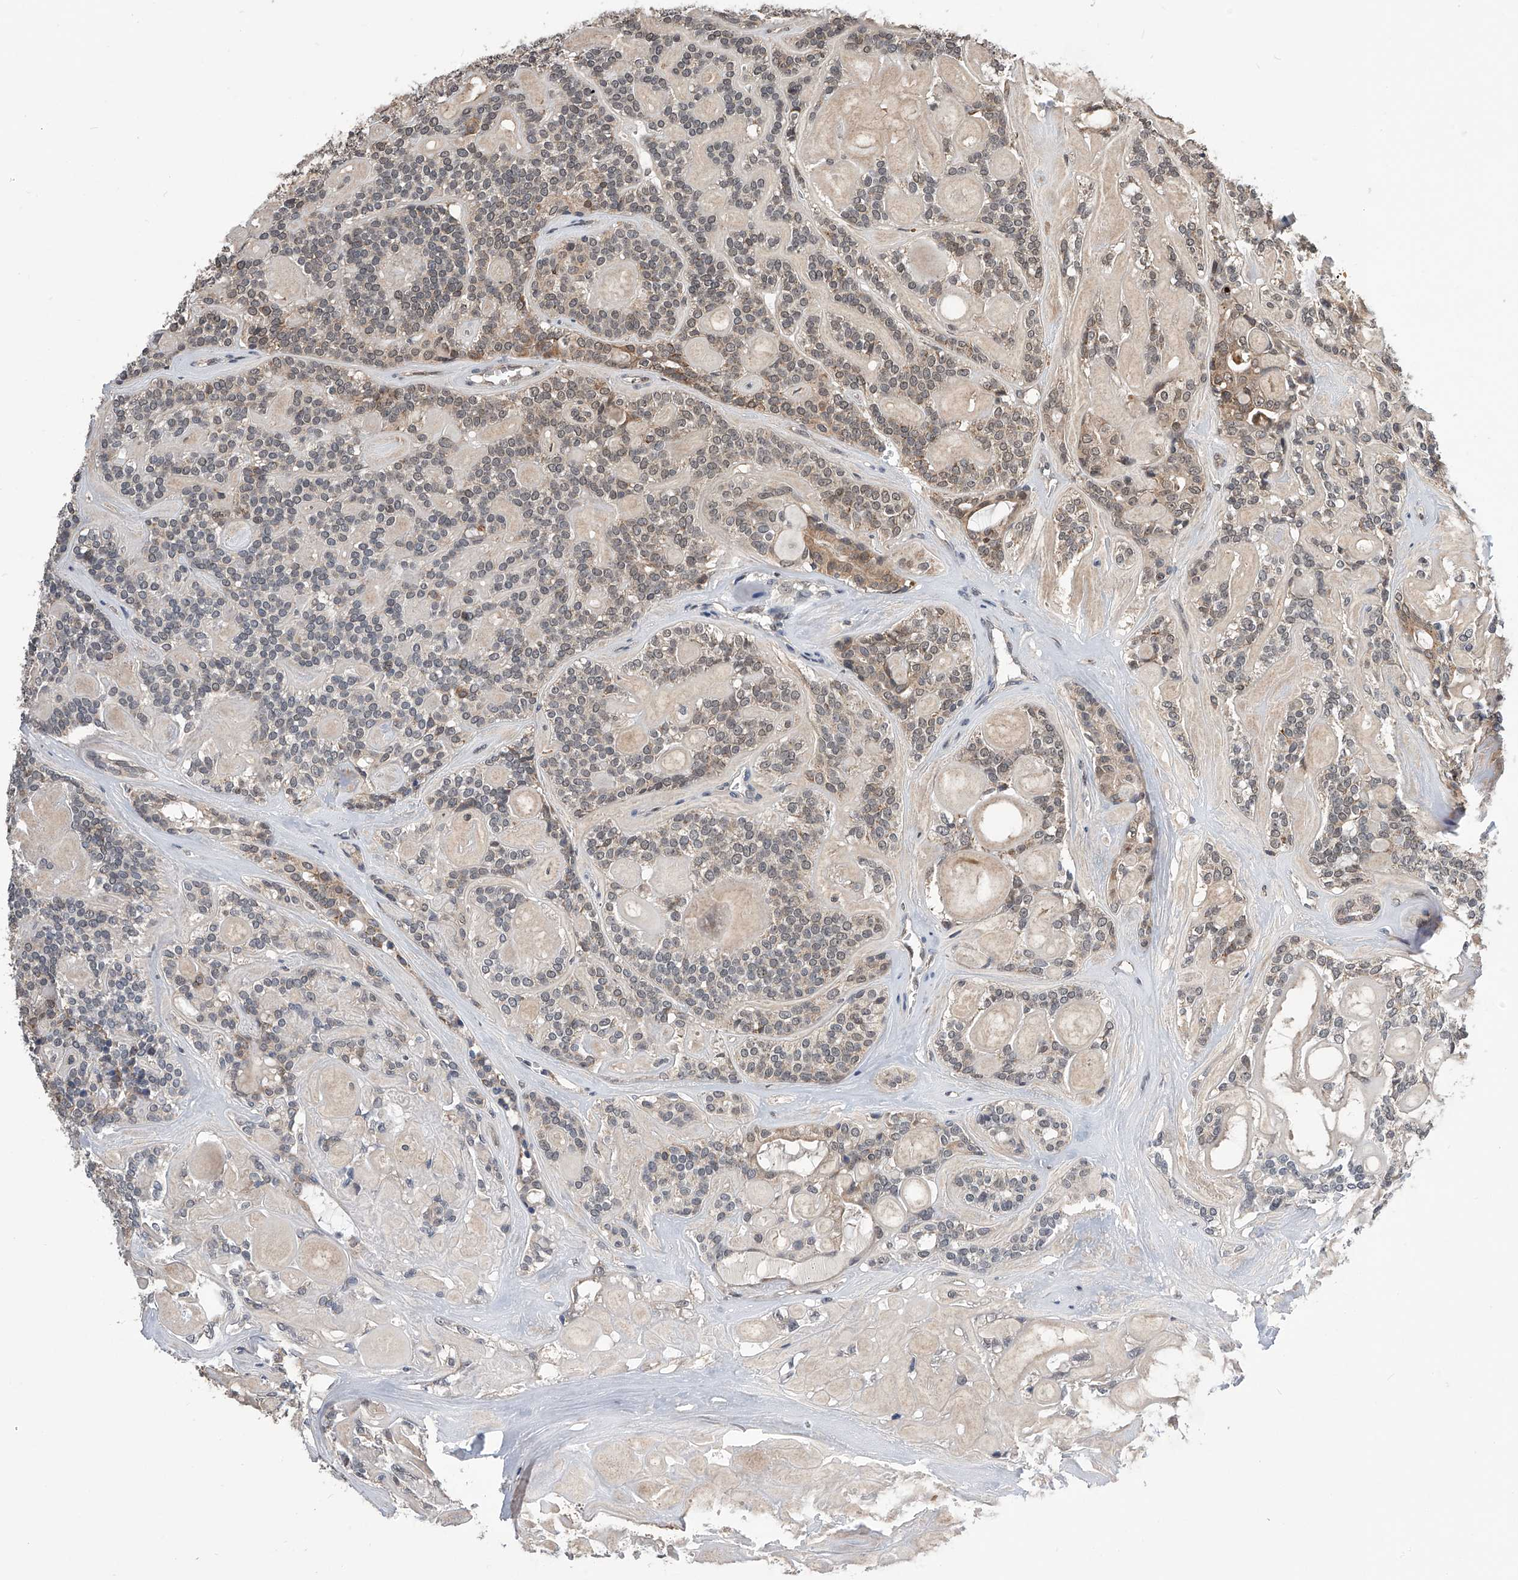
{"staining": {"intensity": "weak", "quantity": "<25%", "location": "cytoplasmic/membranous"}, "tissue": "head and neck cancer", "cell_type": "Tumor cells", "image_type": "cancer", "snomed": [{"axis": "morphology", "description": "Adenocarcinoma, NOS"}, {"axis": "topography", "description": "Head-Neck"}], "caption": "IHC photomicrograph of neoplastic tissue: human adenocarcinoma (head and neck) stained with DAB exhibits no significant protein expression in tumor cells. (DAB immunohistochemistry (IHC) with hematoxylin counter stain).", "gene": "SPOCK1", "patient": {"sex": "male", "age": 66}}